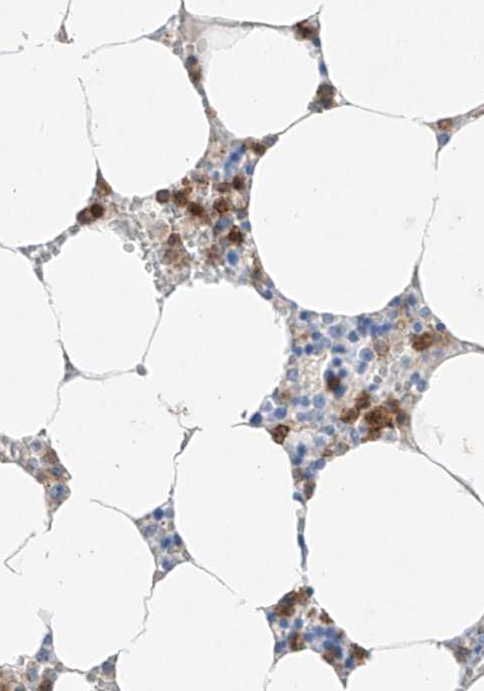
{"staining": {"intensity": "moderate", "quantity": "25%-75%", "location": "cytoplasmic/membranous"}, "tissue": "bone marrow", "cell_type": "Hematopoietic cells", "image_type": "normal", "snomed": [{"axis": "morphology", "description": "Normal tissue, NOS"}, {"axis": "topography", "description": "Bone marrow"}], "caption": "Brown immunohistochemical staining in unremarkable human bone marrow reveals moderate cytoplasmic/membranous staining in approximately 25%-75% of hematopoietic cells. The staining was performed using DAB to visualize the protein expression in brown, while the nuclei were stained in blue with hematoxylin (Magnification: 20x).", "gene": "TM7SF2", "patient": {"sex": "male", "age": 70}}